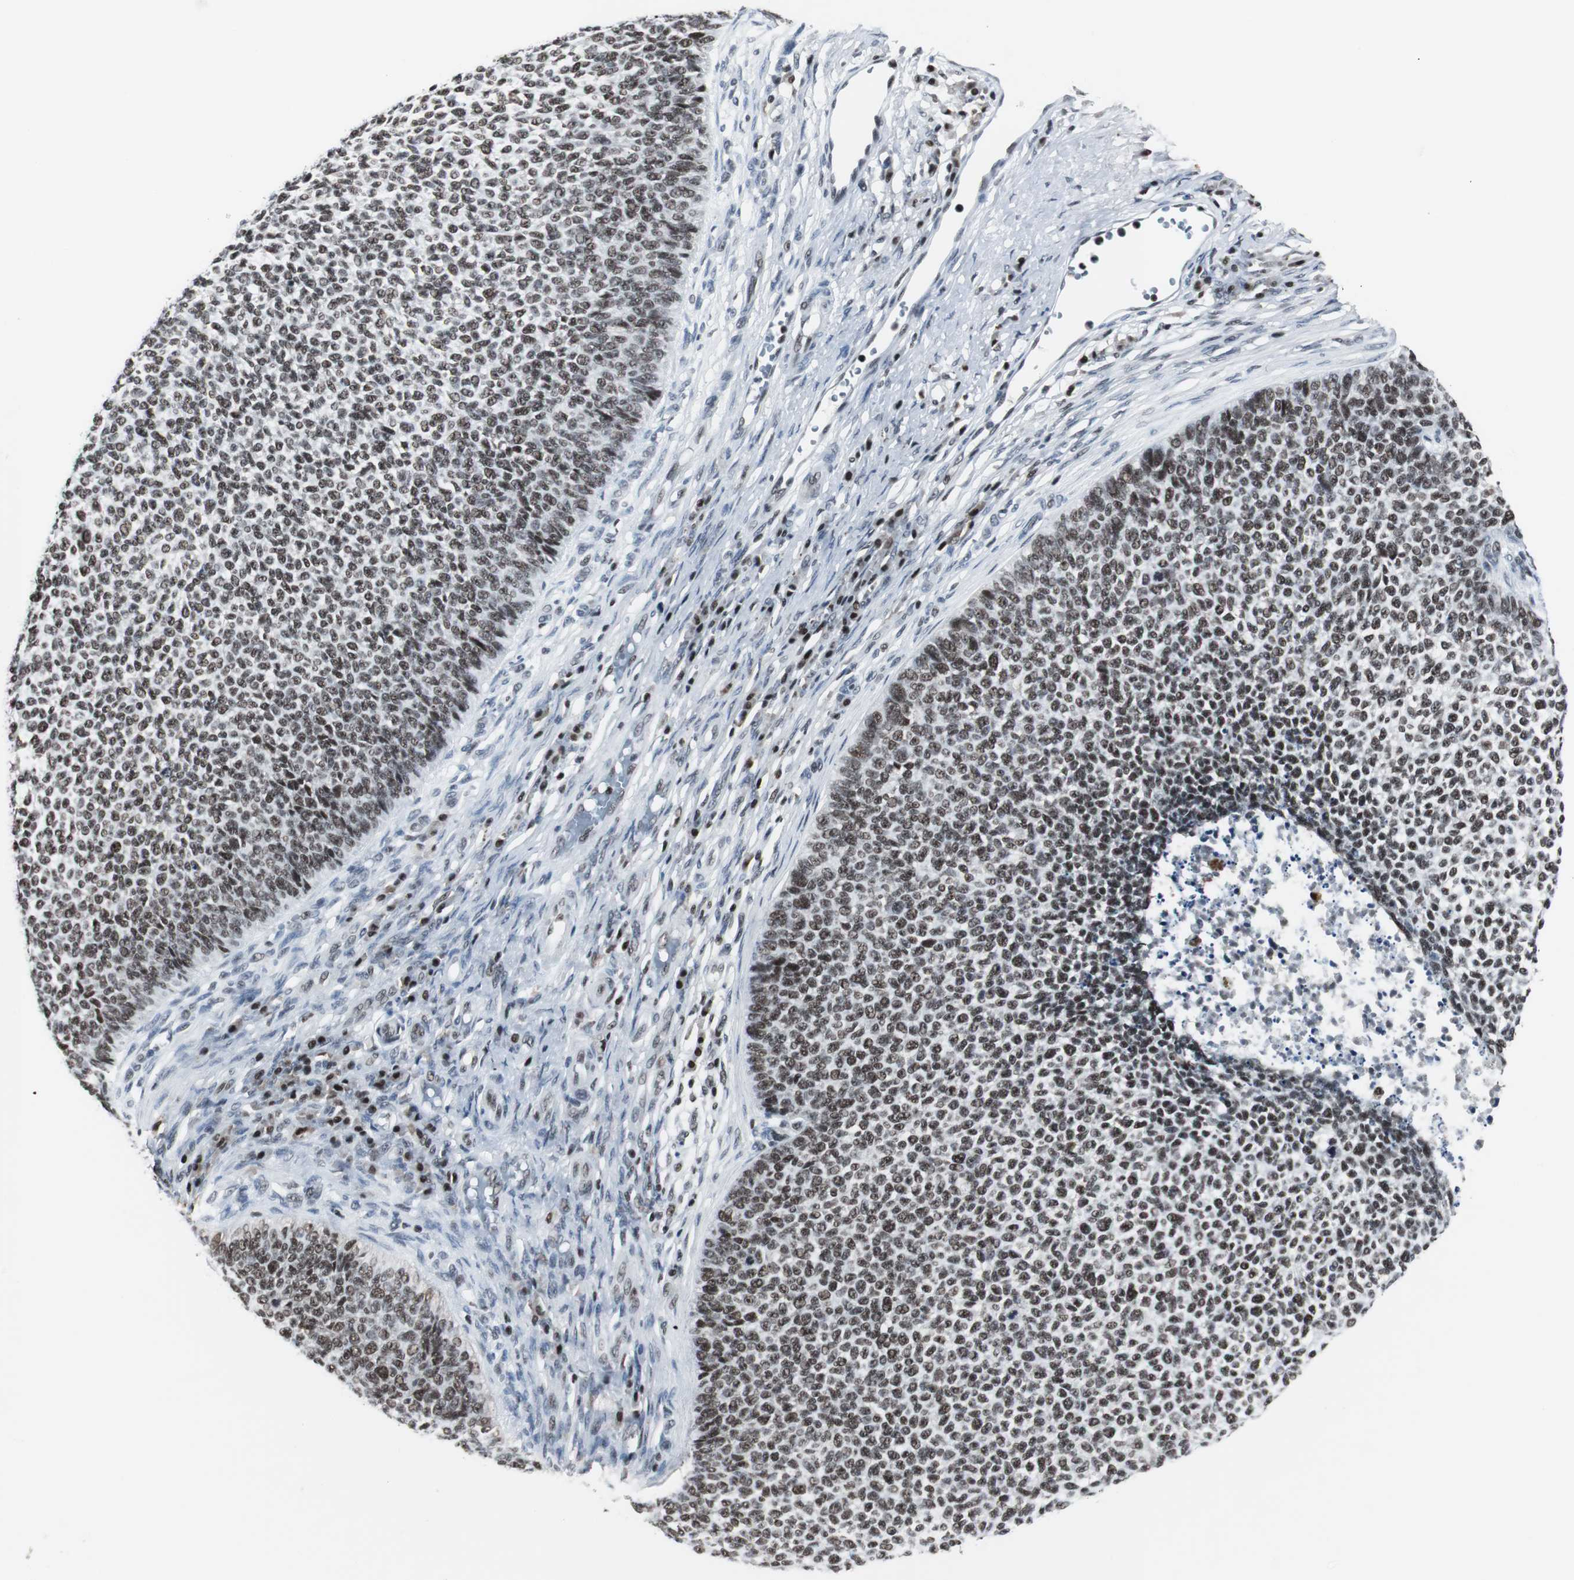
{"staining": {"intensity": "moderate", "quantity": ">75%", "location": "nuclear"}, "tissue": "skin cancer", "cell_type": "Tumor cells", "image_type": "cancer", "snomed": [{"axis": "morphology", "description": "Basal cell carcinoma"}, {"axis": "topography", "description": "Skin"}], "caption": "This is an image of immunohistochemistry (IHC) staining of basal cell carcinoma (skin), which shows moderate positivity in the nuclear of tumor cells.", "gene": "RAD9A", "patient": {"sex": "female", "age": 84}}